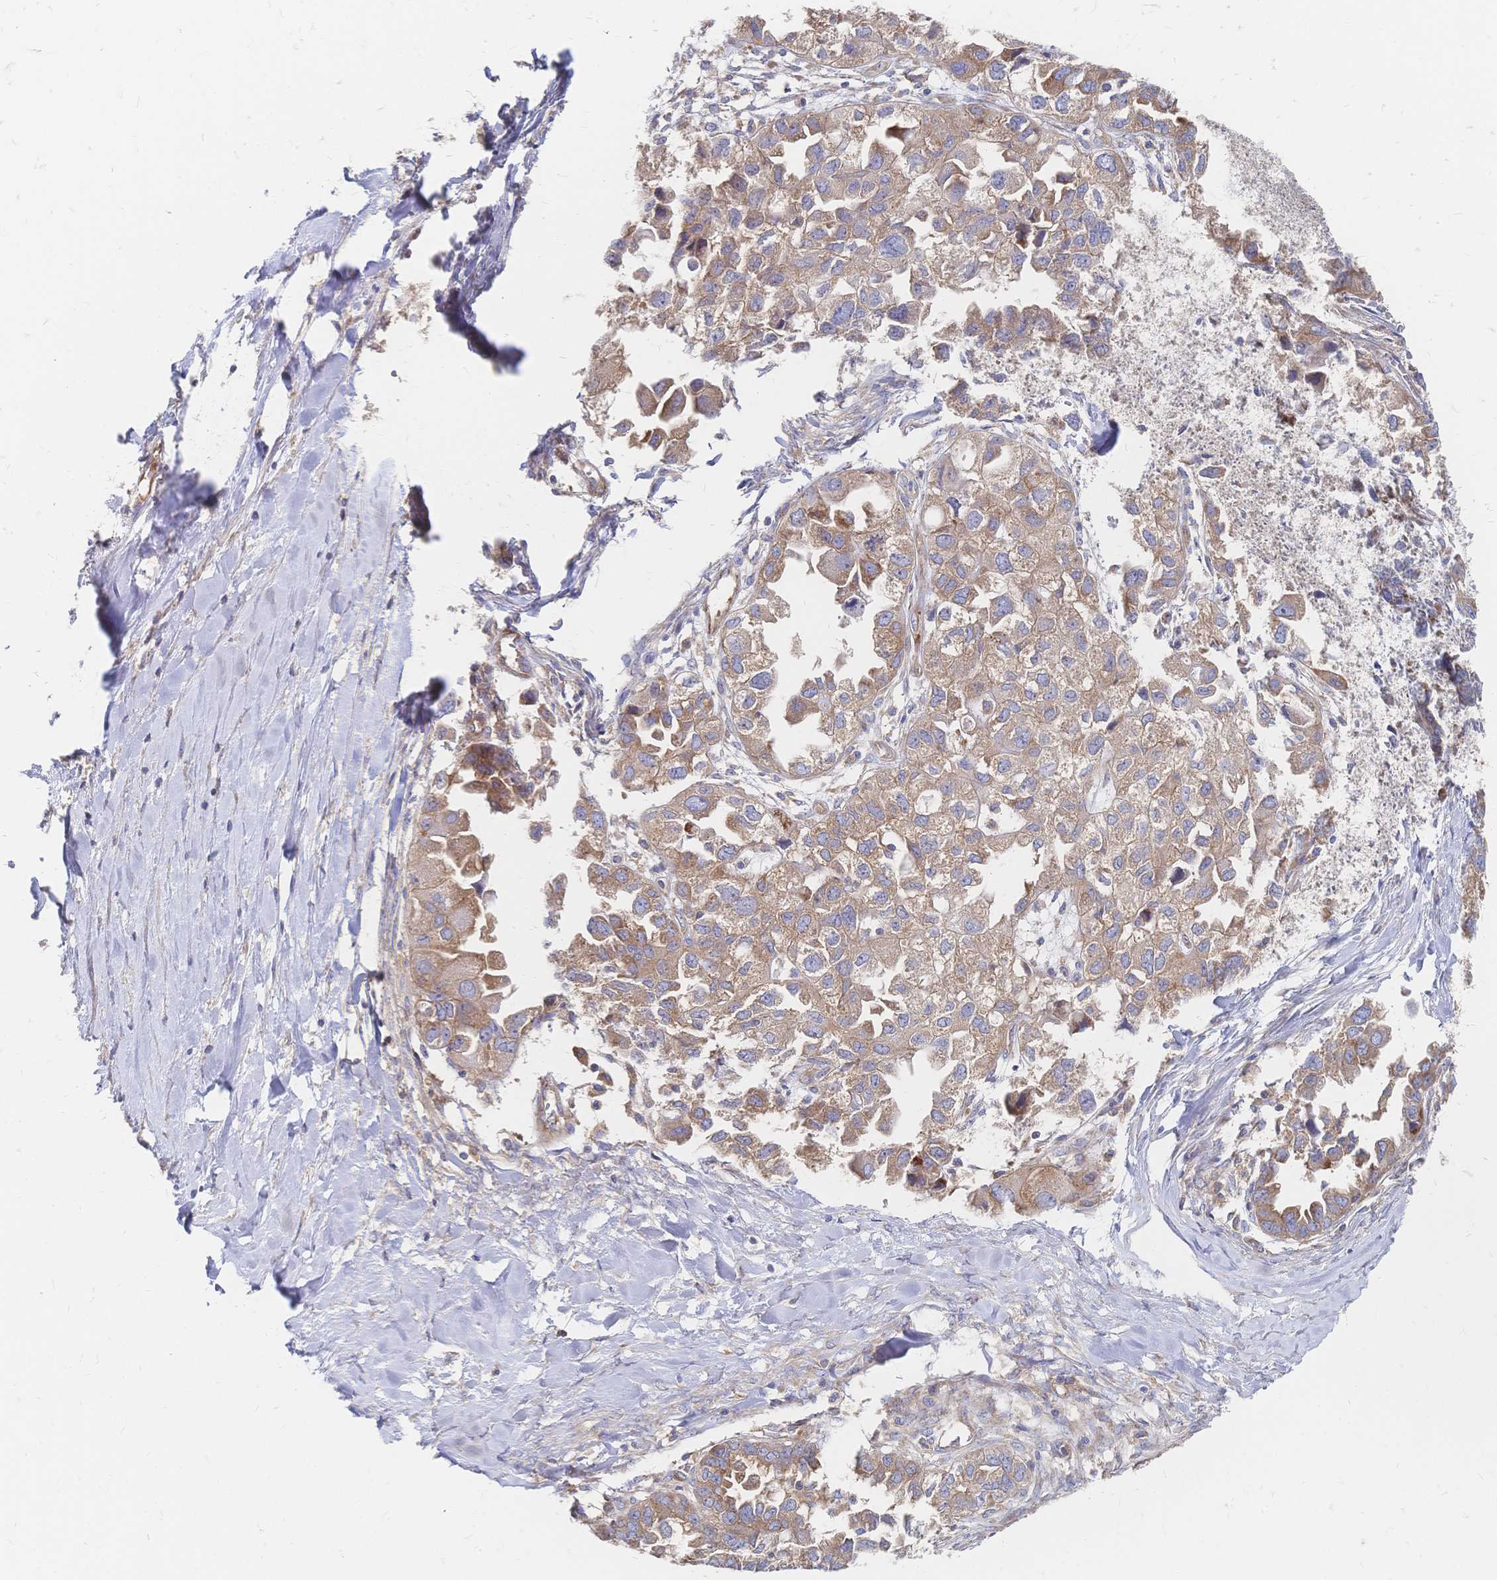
{"staining": {"intensity": "moderate", "quantity": ">75%", "location": "cytoplasmic/membranous"}, "tissue": "ovarian cancer", "cell_type": "Tumor cells", "image_type": "cancer", "snomed": [{"axis": "morphology", "description": "Cystadenocarcinoma, serous, NOS"}, {"axis": "topography", "description": "Ovary"}], "caption": "Immunohistochemistry staining of ovarian serous cystadenocarcinoma, which exhibits medium levels of moderate cytoplasmic/membranous positivity in about >75% of tumor cells indicating moderate cytoplasmic/membranous protein staining. The staining was performed using DAB (3,3'-diaminobenzidine) (brown) for protein detection and nuclei were counterstained in hematoxylin (blue).", "gene": "SORBS1", "patient": {"sex": "female", "age": 84}}